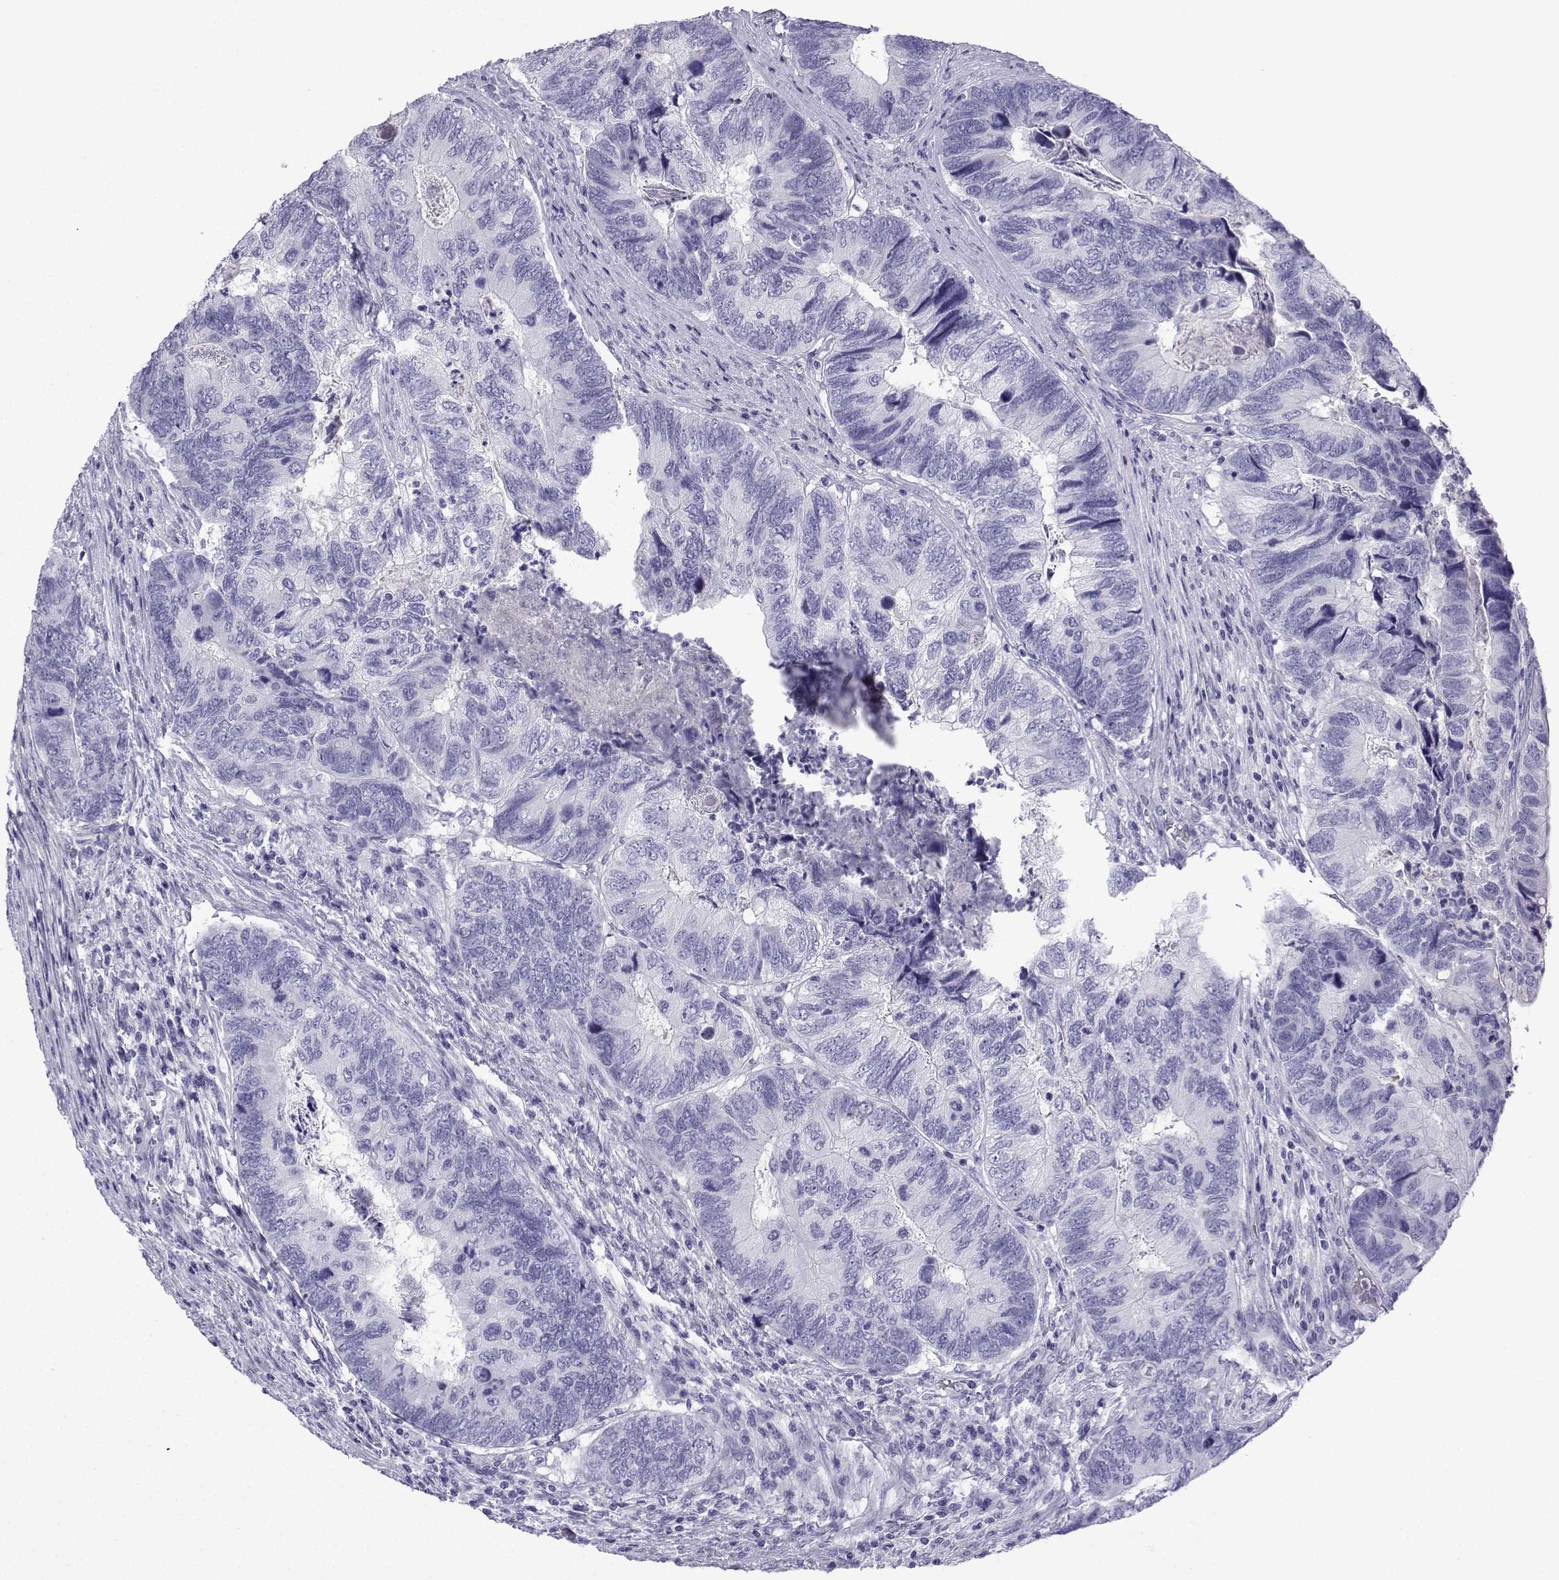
{"staining": {"intensity": "negative", "quantity": "none", "location": "none"}, "tissue": "colorectal cancer", "cell_type": "Tumor cells", "image_type": "cancer", "snomed": [{"axis": "morphology", "description": "Adenocarcinoma, NOS"}, {"axis": "topography", "description": "Colon"}], "caption": "IHC image of human colorectal cancer (adenocarcinoma) stained for a protein (brown), which demonstrates no positivity in tumor cells.", "gene": "TRIM46", "patient": {"sex": "female", "age": 67}}